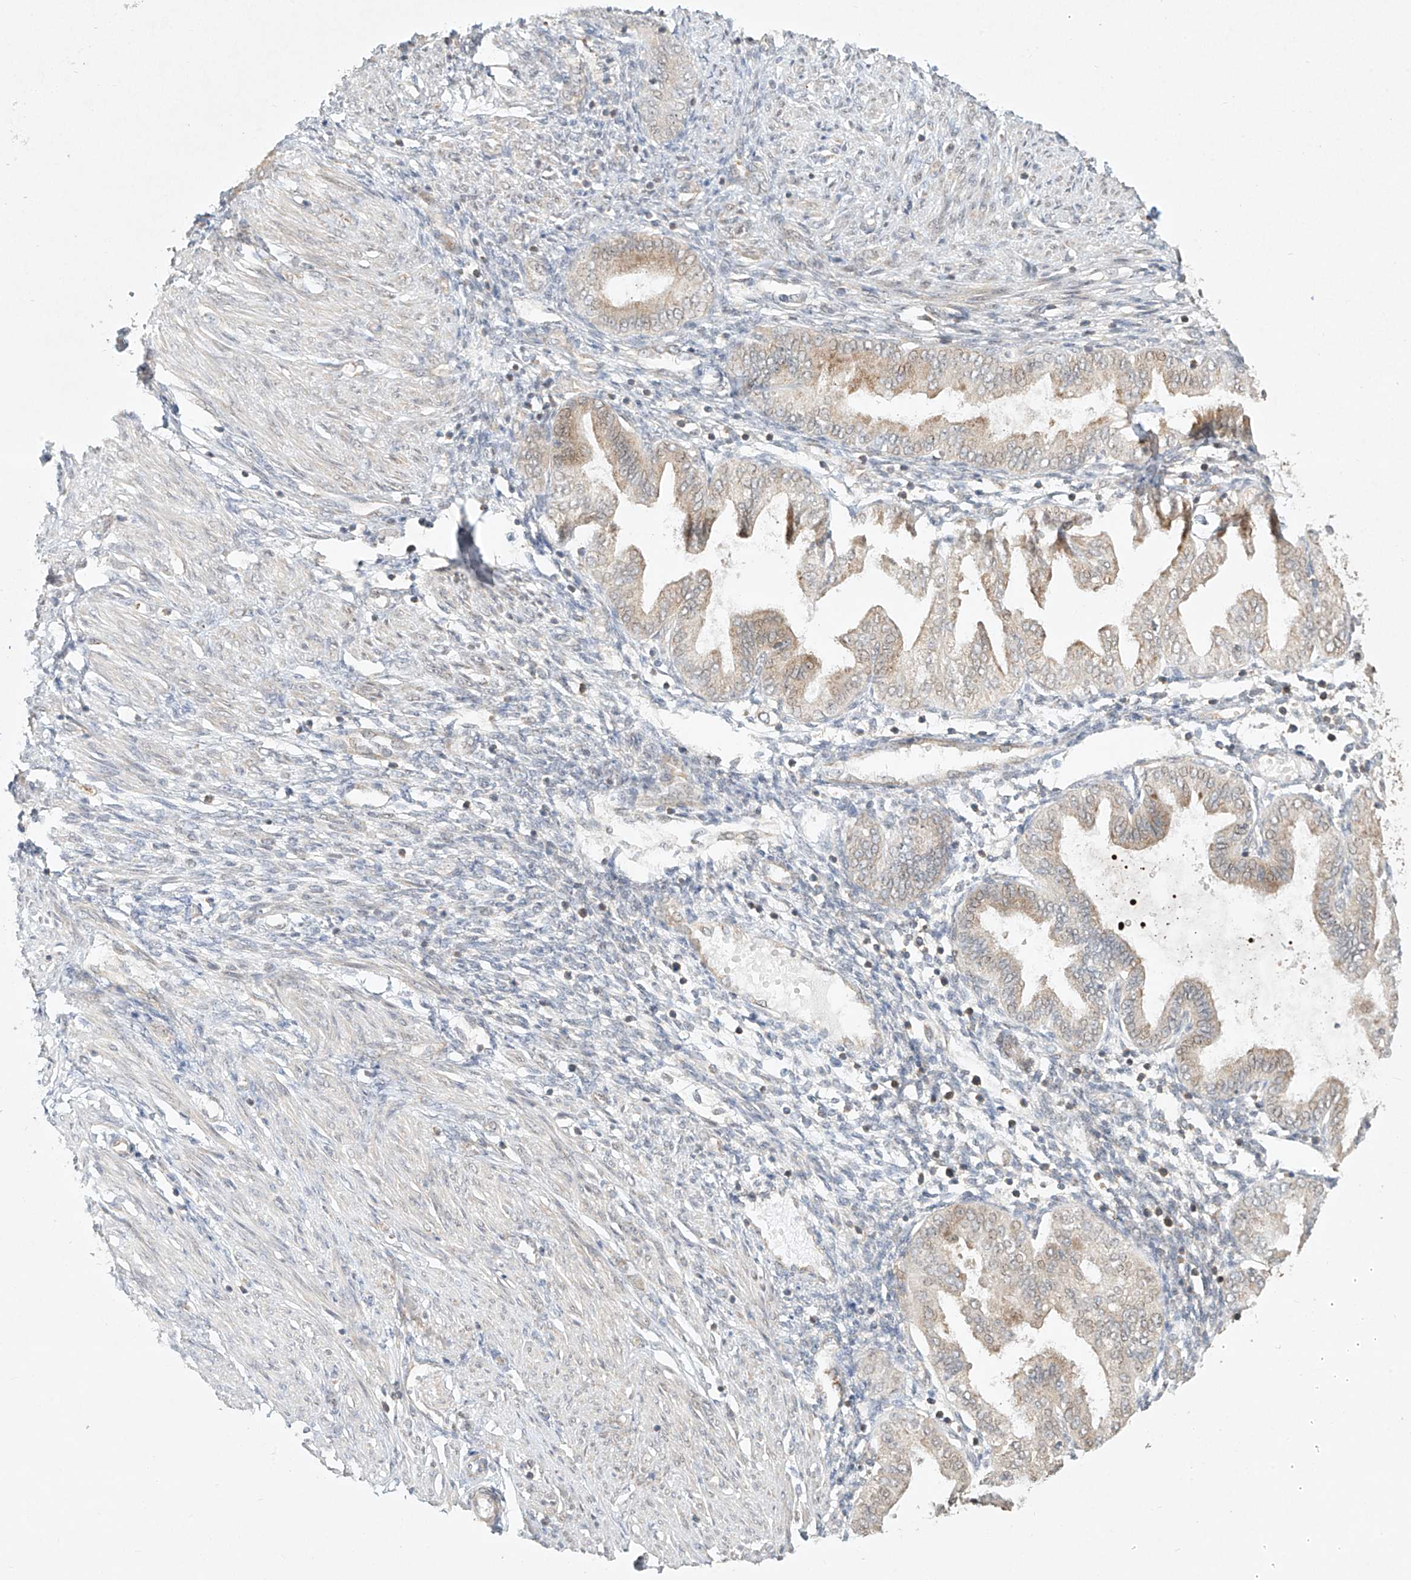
{"staining": {"intensity": "negative", "quantity": "none", "location": "none"}, "tissue": "endometrium", "cell_type": "Cells in endometrial stroma", "image_type": "normal", "snomed": [{"axis": "morphology", "description": "Normal tissue, NOS"}, {"axis": "topography", "description": "Endometrium"}], "caption": "High power microscopy image of an IHC photomicrograph of unremarkable endometrium, revealing no significant staining in cells in endometrial stroma.", "gene": "TASP1", "patient": {"sex": "female", "age": 53}}